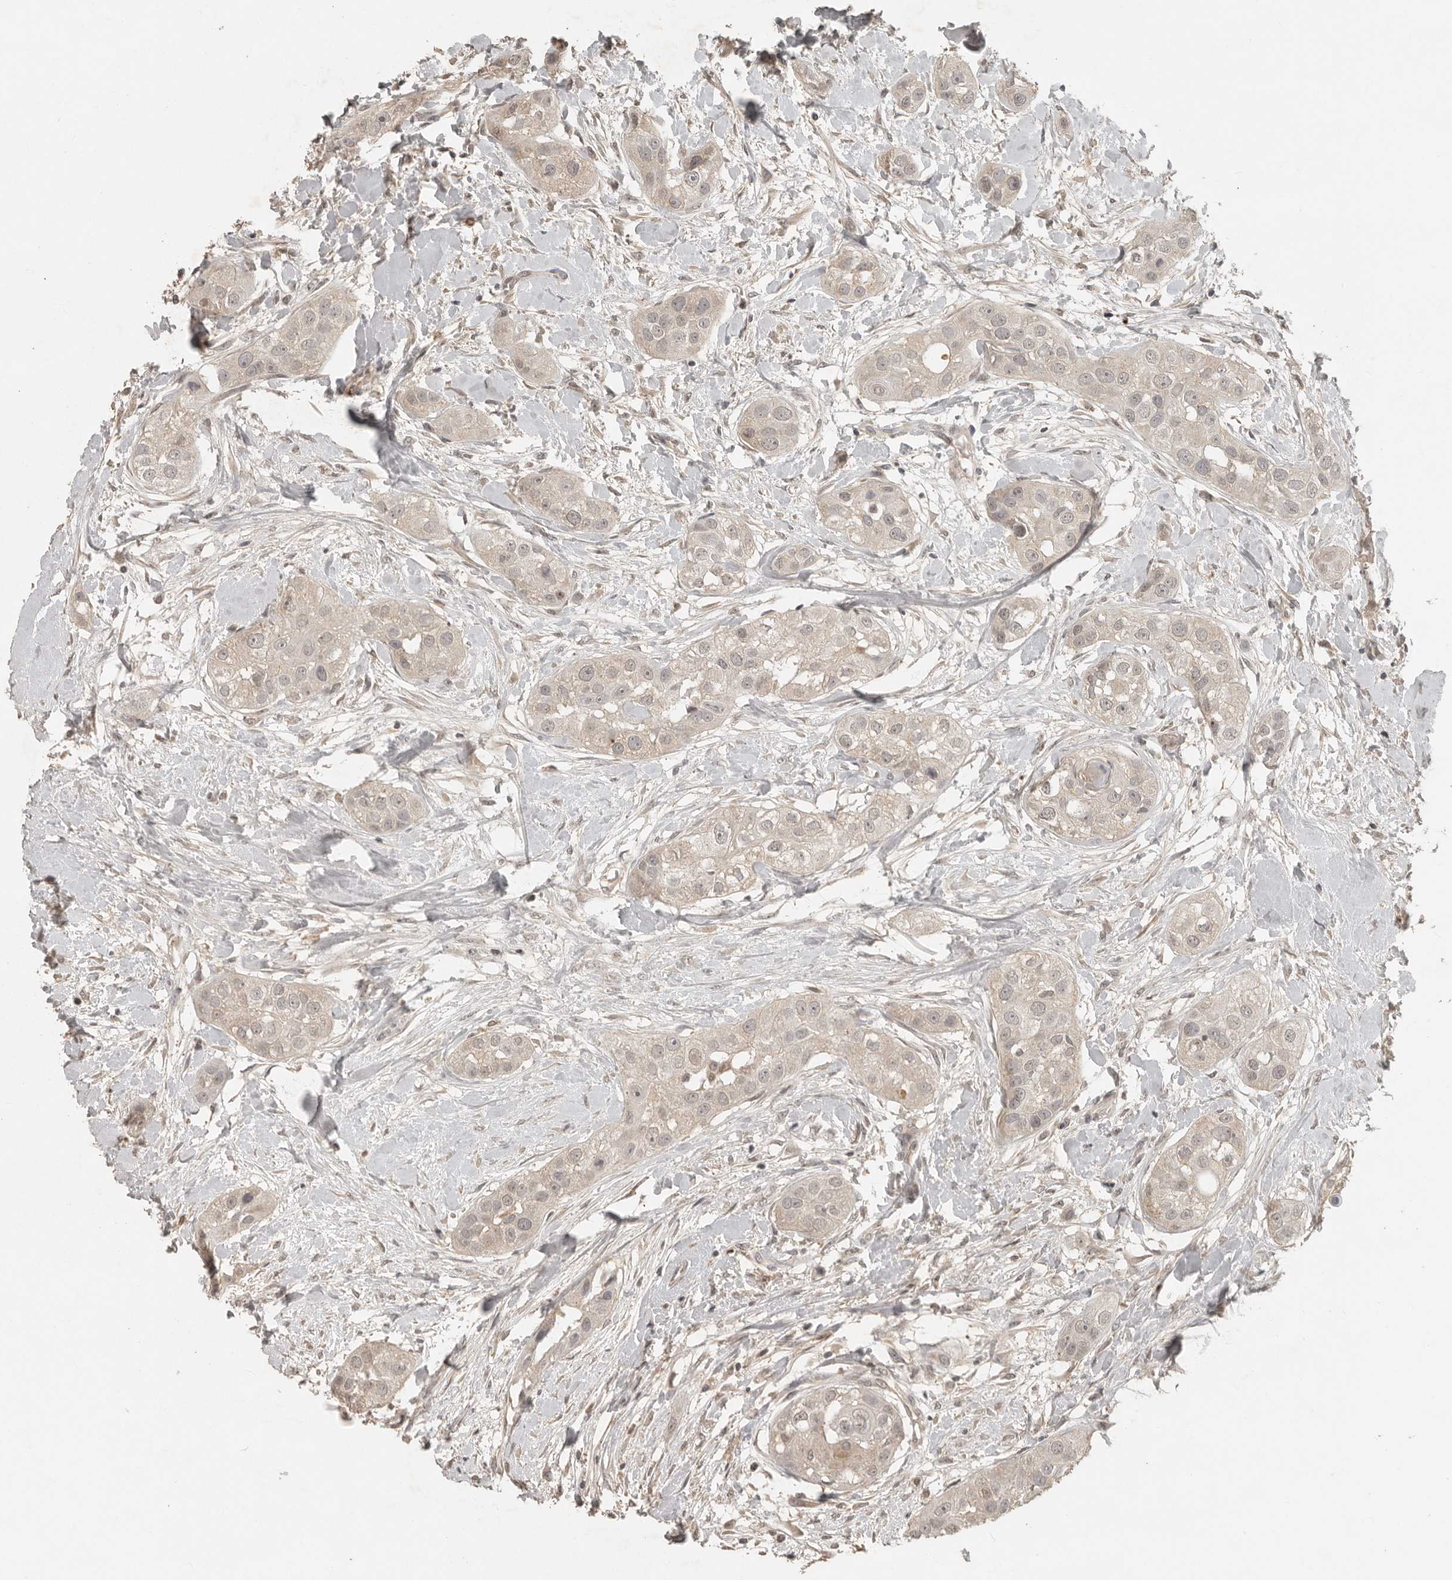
{"staining": {"intensity": "negative", "quantity": "none", "location": "none"}, "tissue": "head and neck cancer", "cell_type": "Tumor cells", "image_type": "cancer", "snomed": [{"axis": "morphology", "description": "Normal tissue, NOS"}, {"axis": "morphology", "description": "Squamous cell carcinoma, NOS"}, {"axis": "topography", "description": "Skeletal muscle"}, {"axis": "topography", "description": "Head-Neck"}], "caption": "IHC micrograph of neoplastic tissue: human head and neck cancer stained with DAB shows no significant protein positivity in tumor cells. (IHC, brightfield microscopy, high magnification).", "gene": "CTF1", "patient": {"sex": "male", "age": 51}}